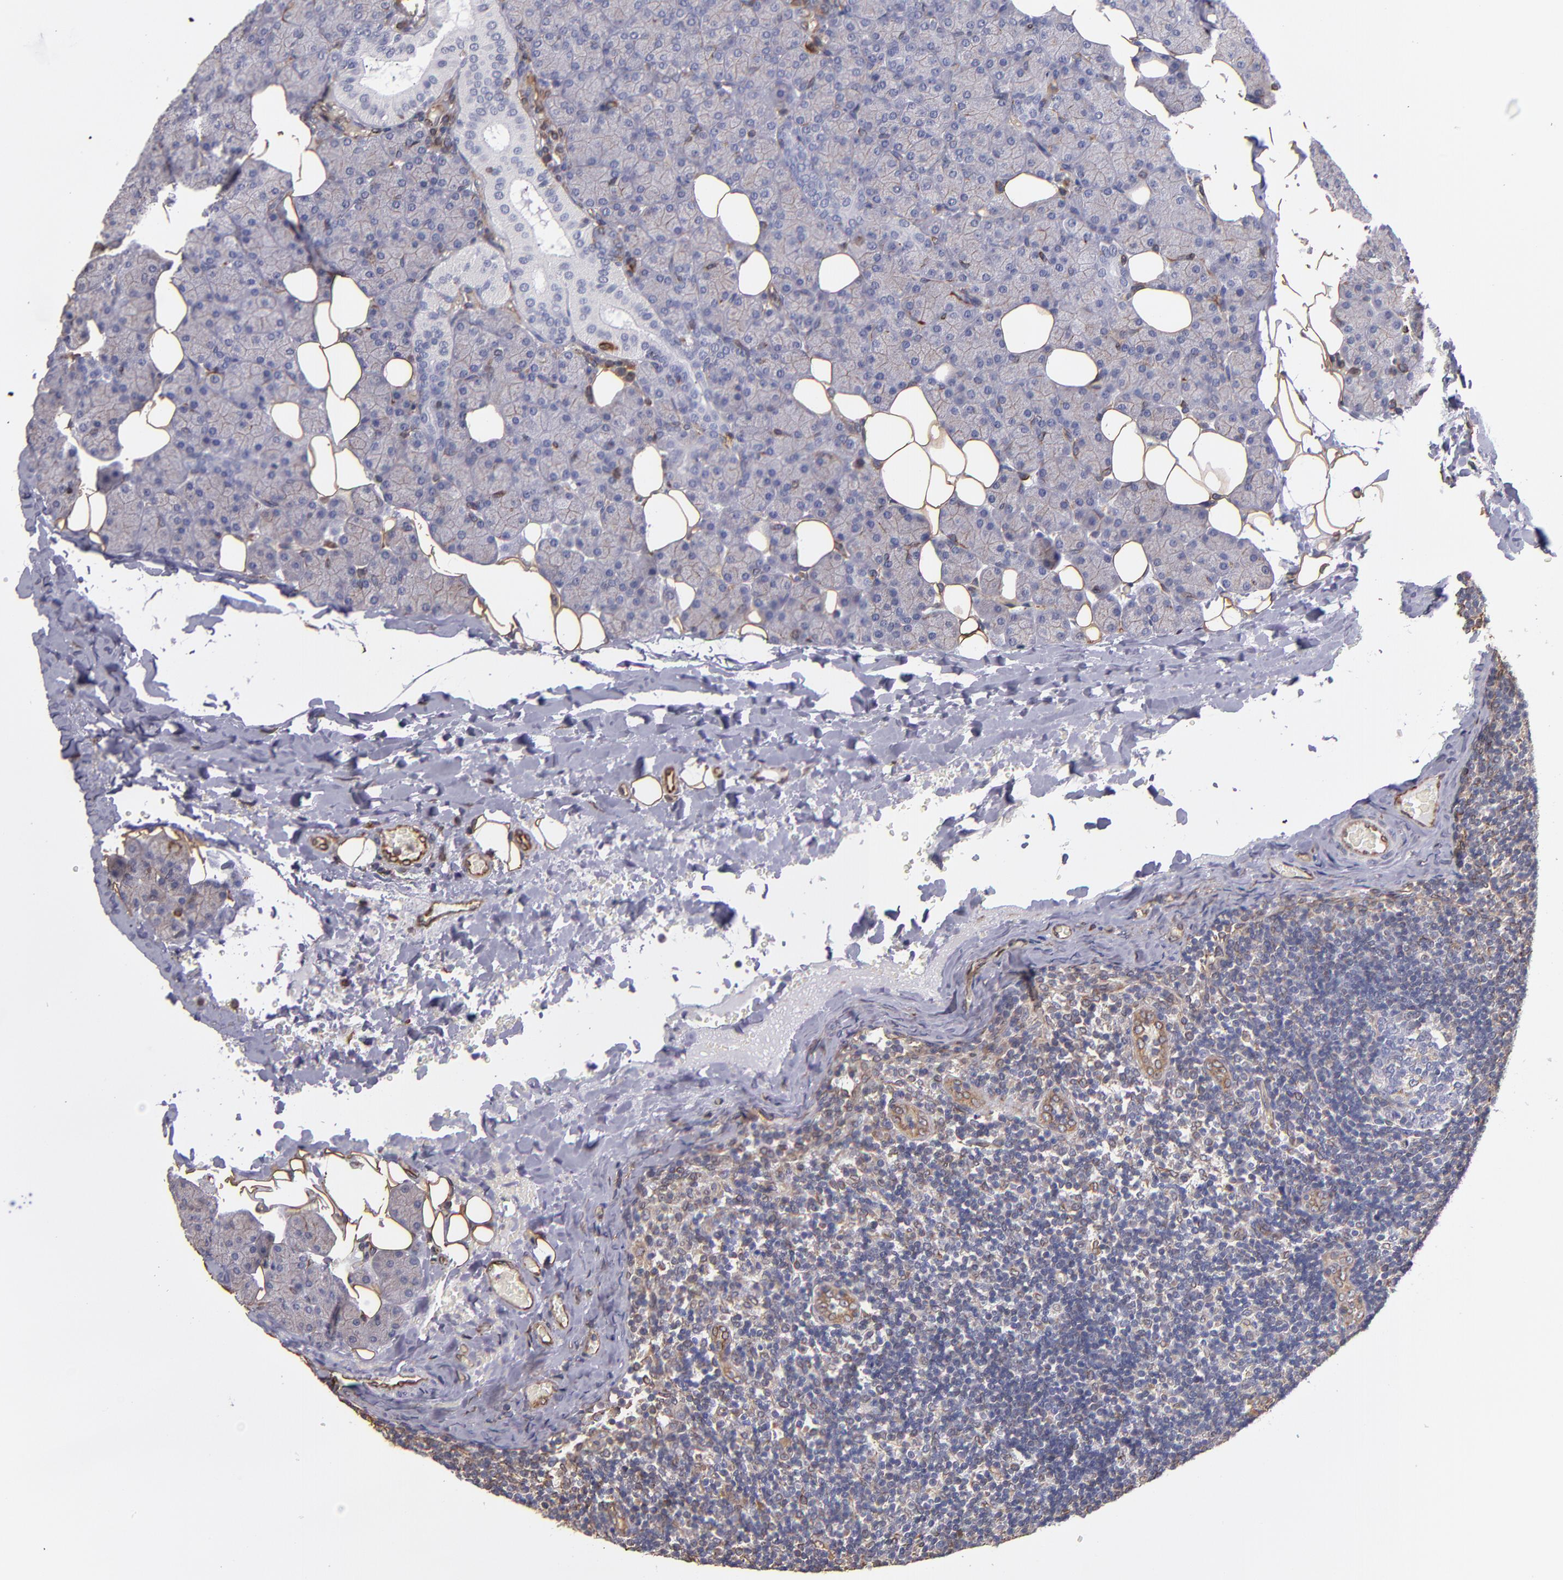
{"staining": {"intensity": "weak", "quantity": "<25%", "location": "cytoplasmic/membranous"}, "tissue": "lymph node", "cell_type": "Germinal center cells", "image_type": "normal", "snomed": [{"axis": "morphology", "description": "Normal tissue, NOS"}, {"axis": "topography", "description": "Lymph node"}, {"axis": "topography", "description": "Salivary gland"}], "caption": "Immunohistochemistry (IHC) micrograph of unremarkable lymph node: lymph node stained with DAB (3,3'-diaminobenzidine) reveals no significant protein expression in germinal center cells. (DAB immunohistochemistry, high magnification).", "gene": "ABCC1", "patient": {"sex": "male", "age": 8}}